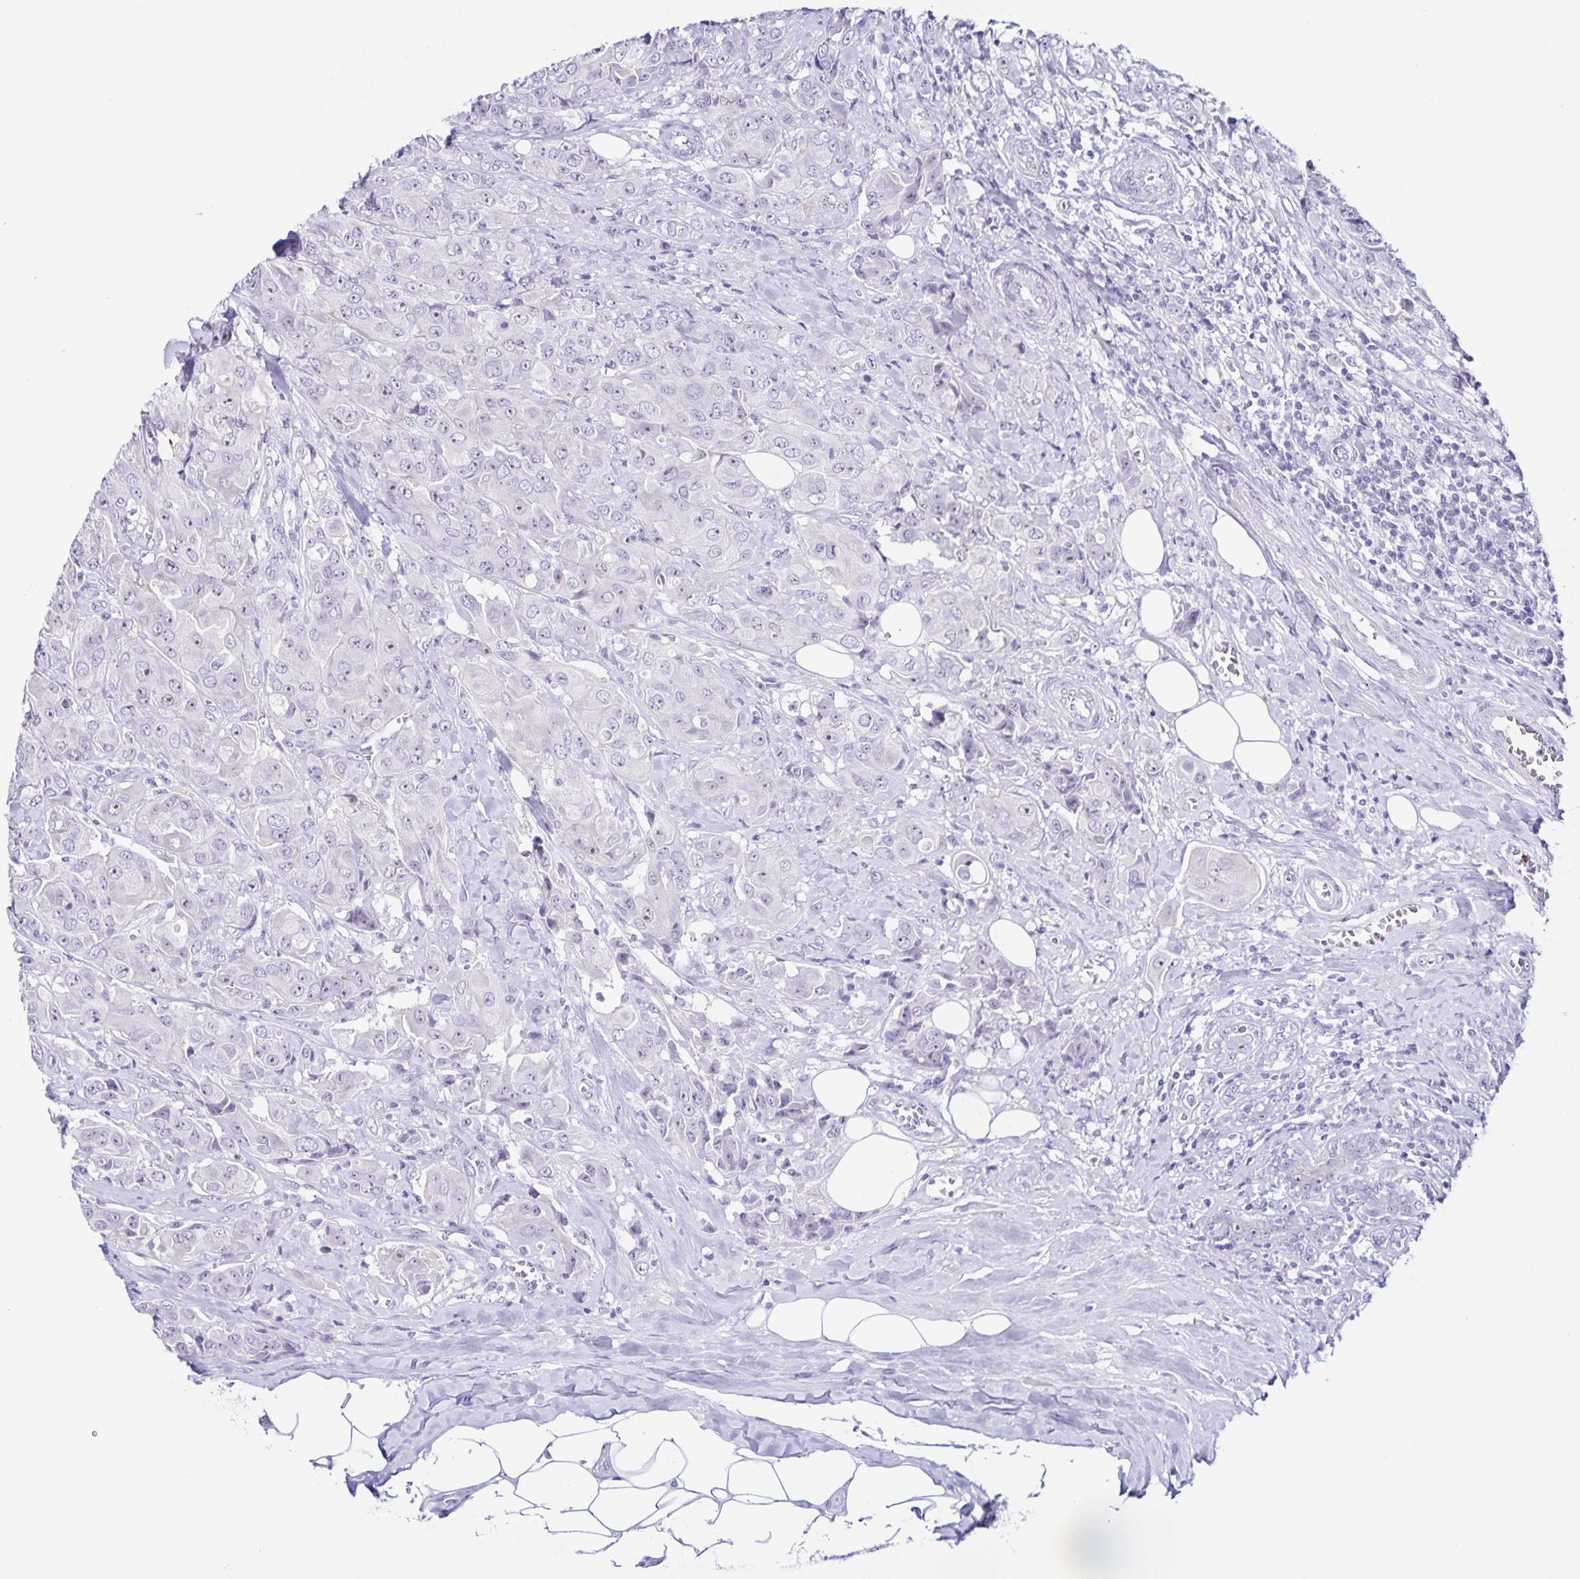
{"staining": {"intensity": "weak", "quantity": "<25%", "location": "nuclear"}, "tissue": "breast cancer", "cell_type": "Tumor cells", "image_type": "cancer", "snomed": [{"axis": "morphology", "description": "Normal tissue, NOS"}, {"axis": "morphology", "description": "Duct carcinoma"}, {"axis": "topography", "description": "Breast"}], "caption": "Tumor cells show no significant staining in breast infiltrating ductal carcinoma.", "gene": "FAM170A", "patient": {"sex": "female", "age": 43}}